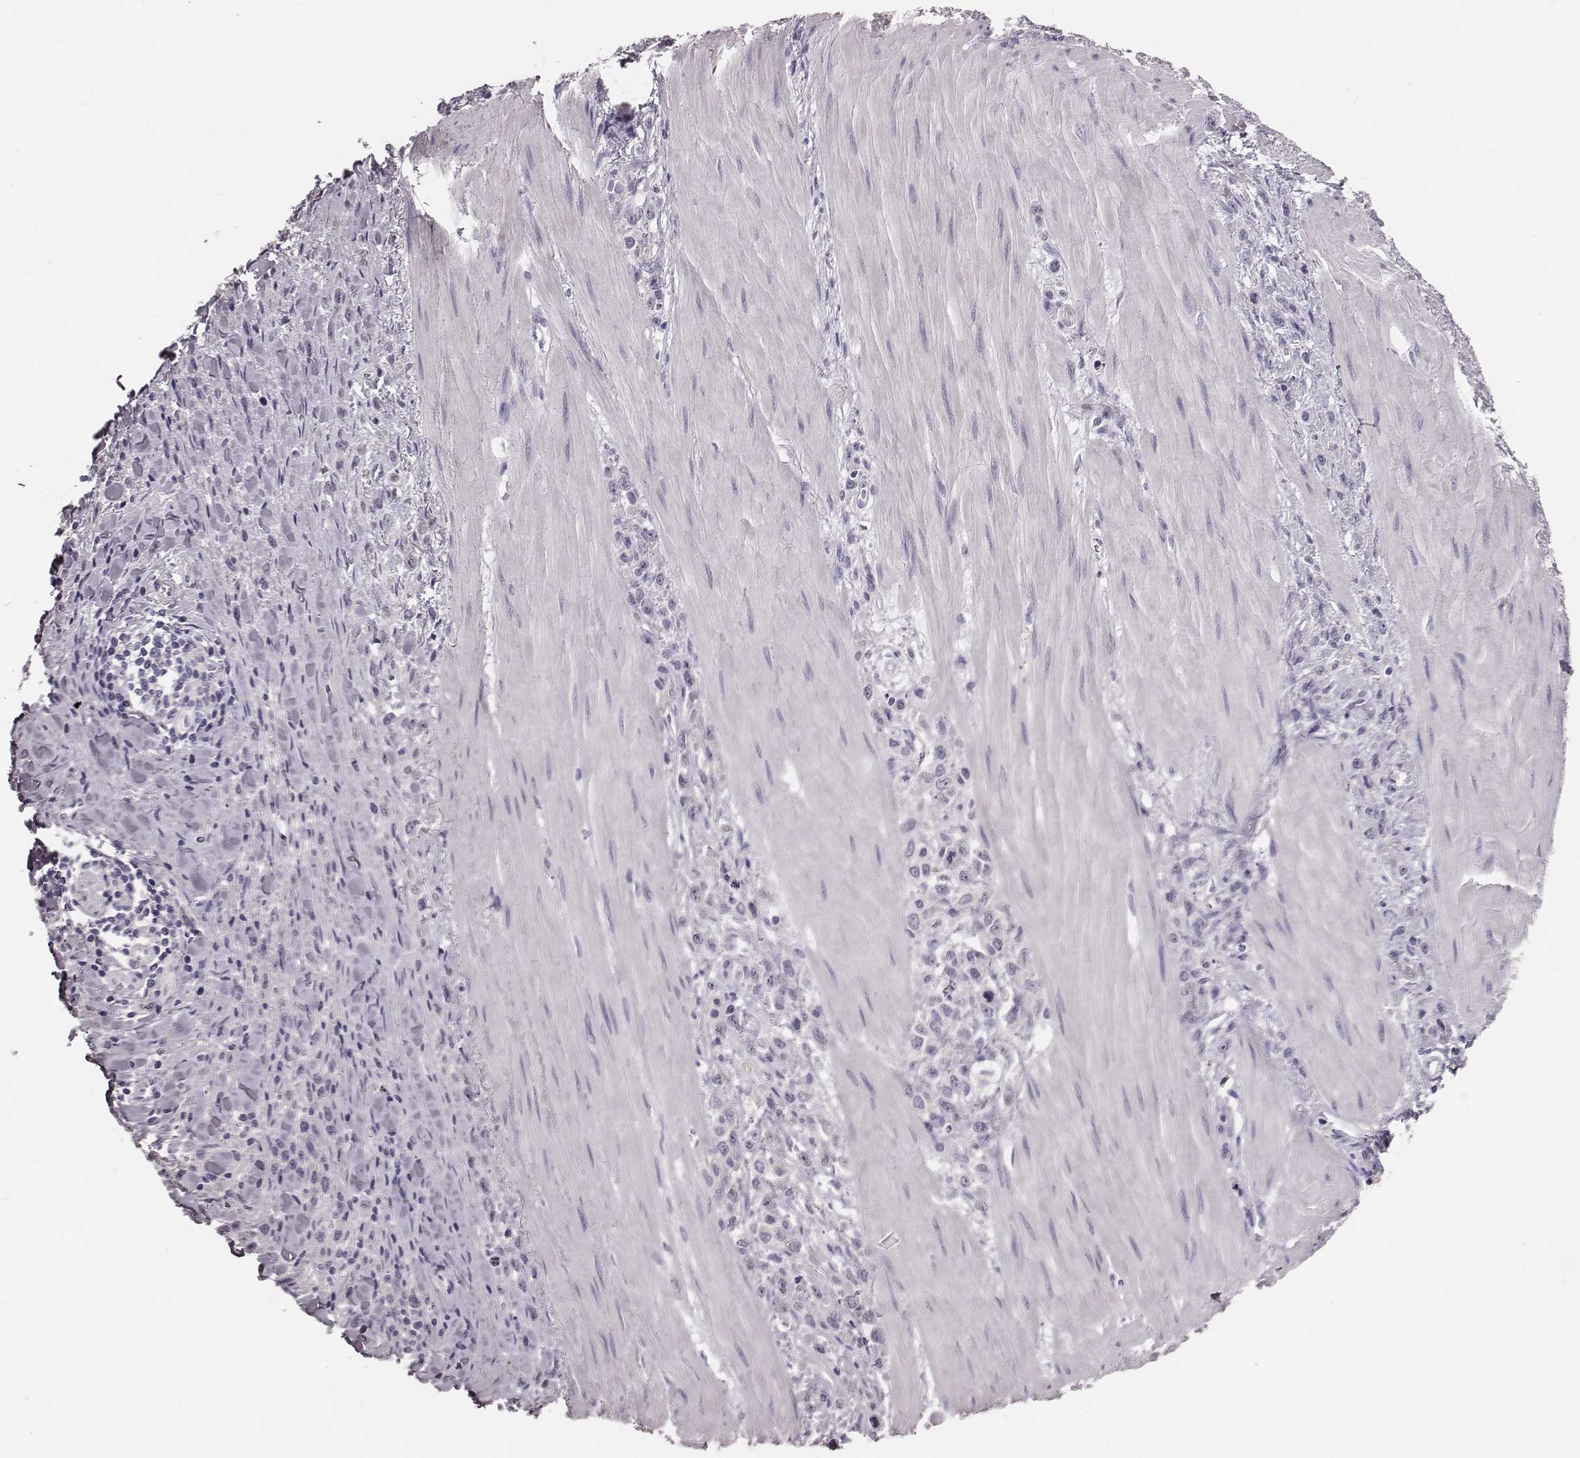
{"staining": {"intensity": "negative", "quantity": "none", "location": "none"}, "tissue": "stomach cancer", "cell_type": "Tumor cells", "image_type": "cancer", "snomed": [{"axis": "morphology", "description": "Adenocarcinoma, NOS"}, {"axis": "topography", "description": "Stomach"}], "caption": "Immunohistochemical staining of human adenocarcinoma (stomach) demonstrates no significant expression in tumor cells.", "gene": "ADGRF4", "patient": {"sex": "male", "age": 47}}